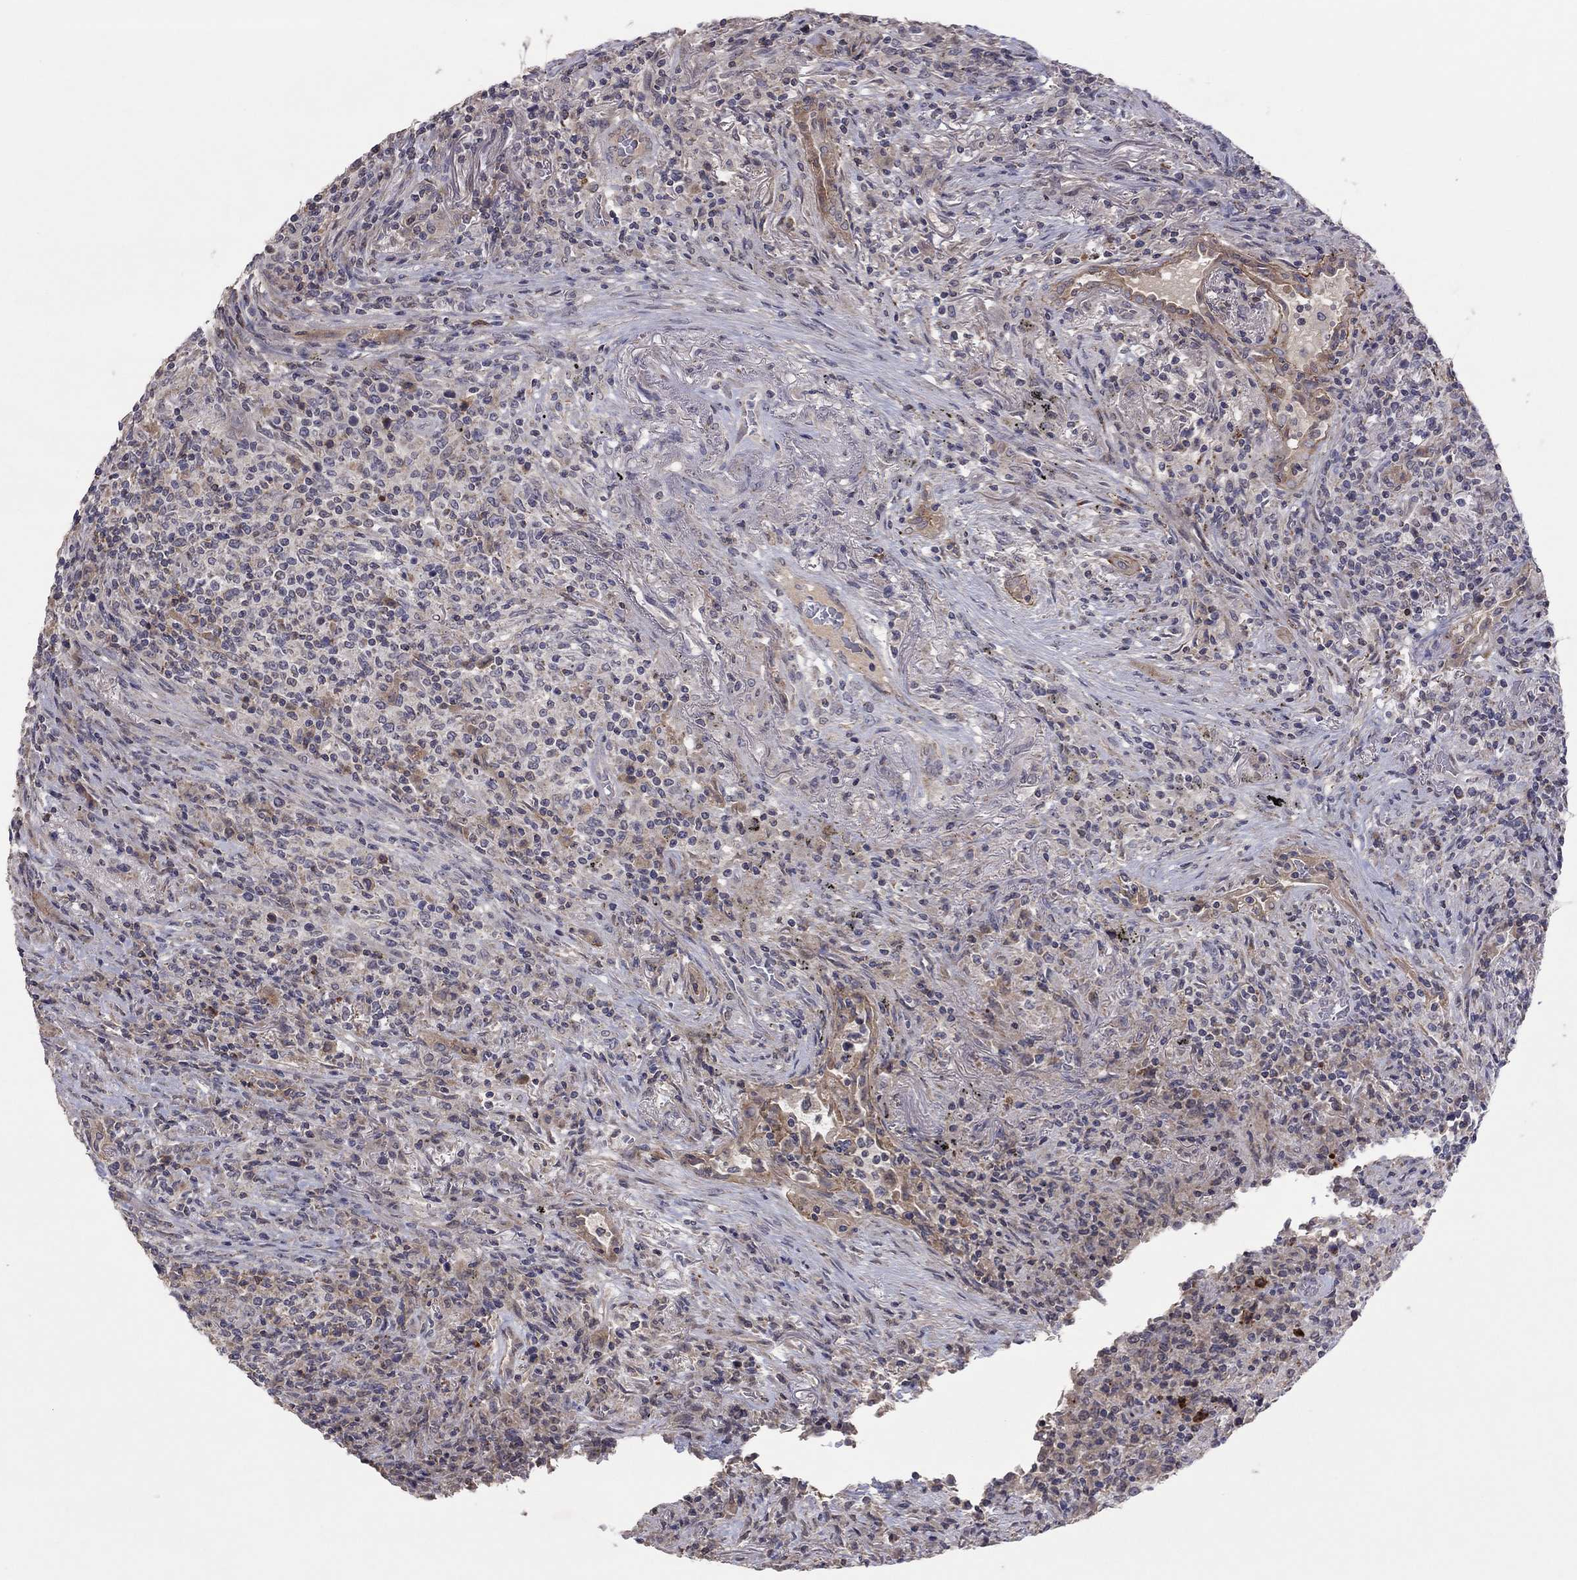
{"staining": {"intensity": "negative", "quantity": "none", "location": "none"}, "tissue": "lymphoma", "cell_type": "Tumor cells", "image_type": "cancer", "snomed": [{"axis": "morphology", "description": "Malignant lymphoma, non-Hodgkin's type, High grade"}, {"axis": "topography", "description": "Lung"}], "caption": "Tumor cells are negative for brown protein staining in malignant lymphoma, non-Hodgkin's type (high-grade). The staining is performed using DAB brown chromogen with nuclei counter-stained in using hematoxylin.", "gene": "CRACDL", "patient": {"sex": "male", "age": 79}}